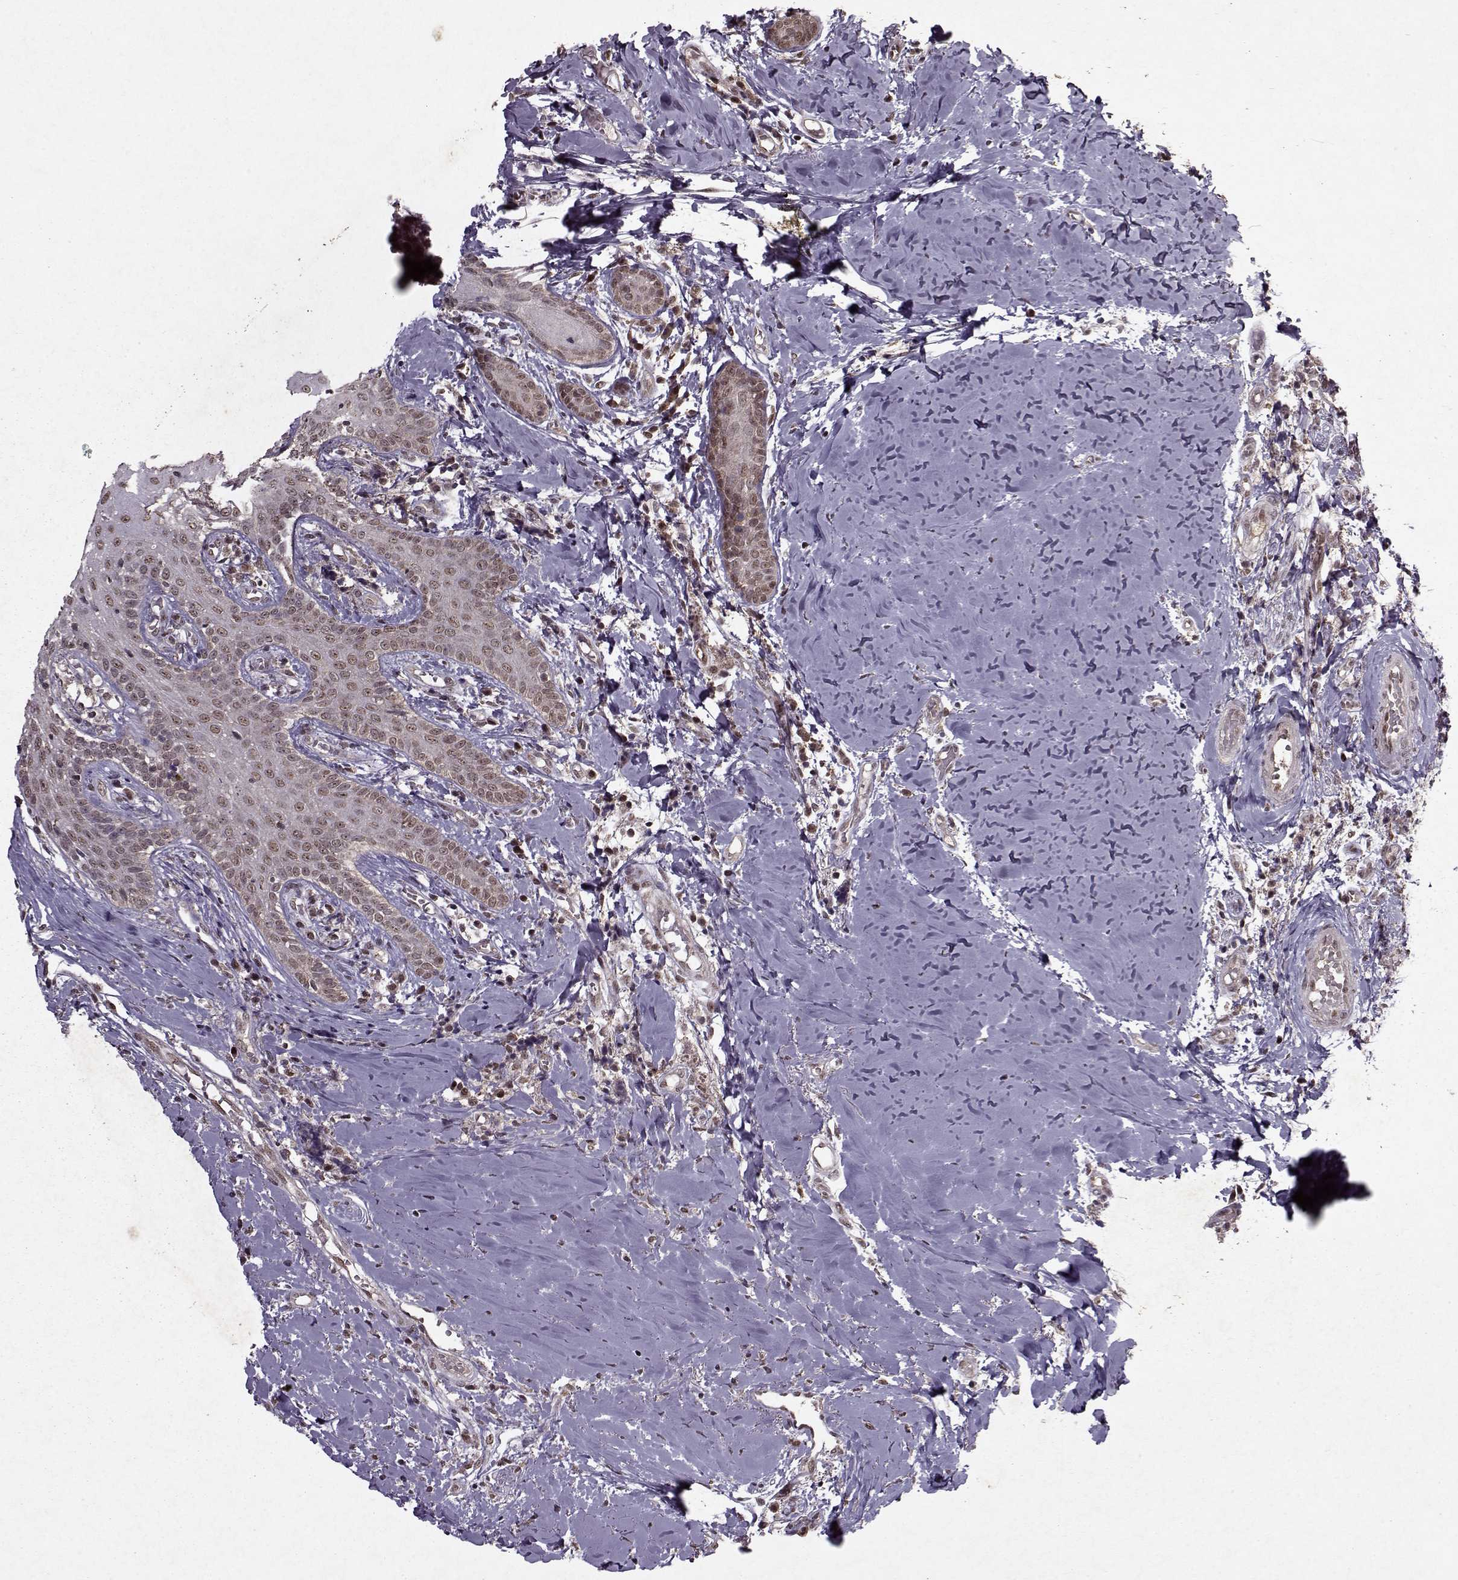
{"staining": {"intensity": "weak", "quantity": ">75%", "location": "nuclear"}, "tissue": "head and neck cancer", "cell_type": "Tumor cells", "image_type": "cancer", "snomed": [{"axis": "morphology", "description": "Normal tissue, NOS"}, {"axis": "morphology", "description": "Squamous cell carcinoma, NOS"}, {"axis": "topography", "description": "Oral tissue"}, {"axis": "topography", "description": "Salivary gland"}, {"axis": "topography", "description": "Head-Neck"}], "caption": "Human head and neck cancer (squamous cell carcinoma) stained with a brown dye displays weak nuclear positive expression in approximately >75% of tumor cells.", "gene": "PSMA7", "patient": {"sex": "female", "age": 62}}